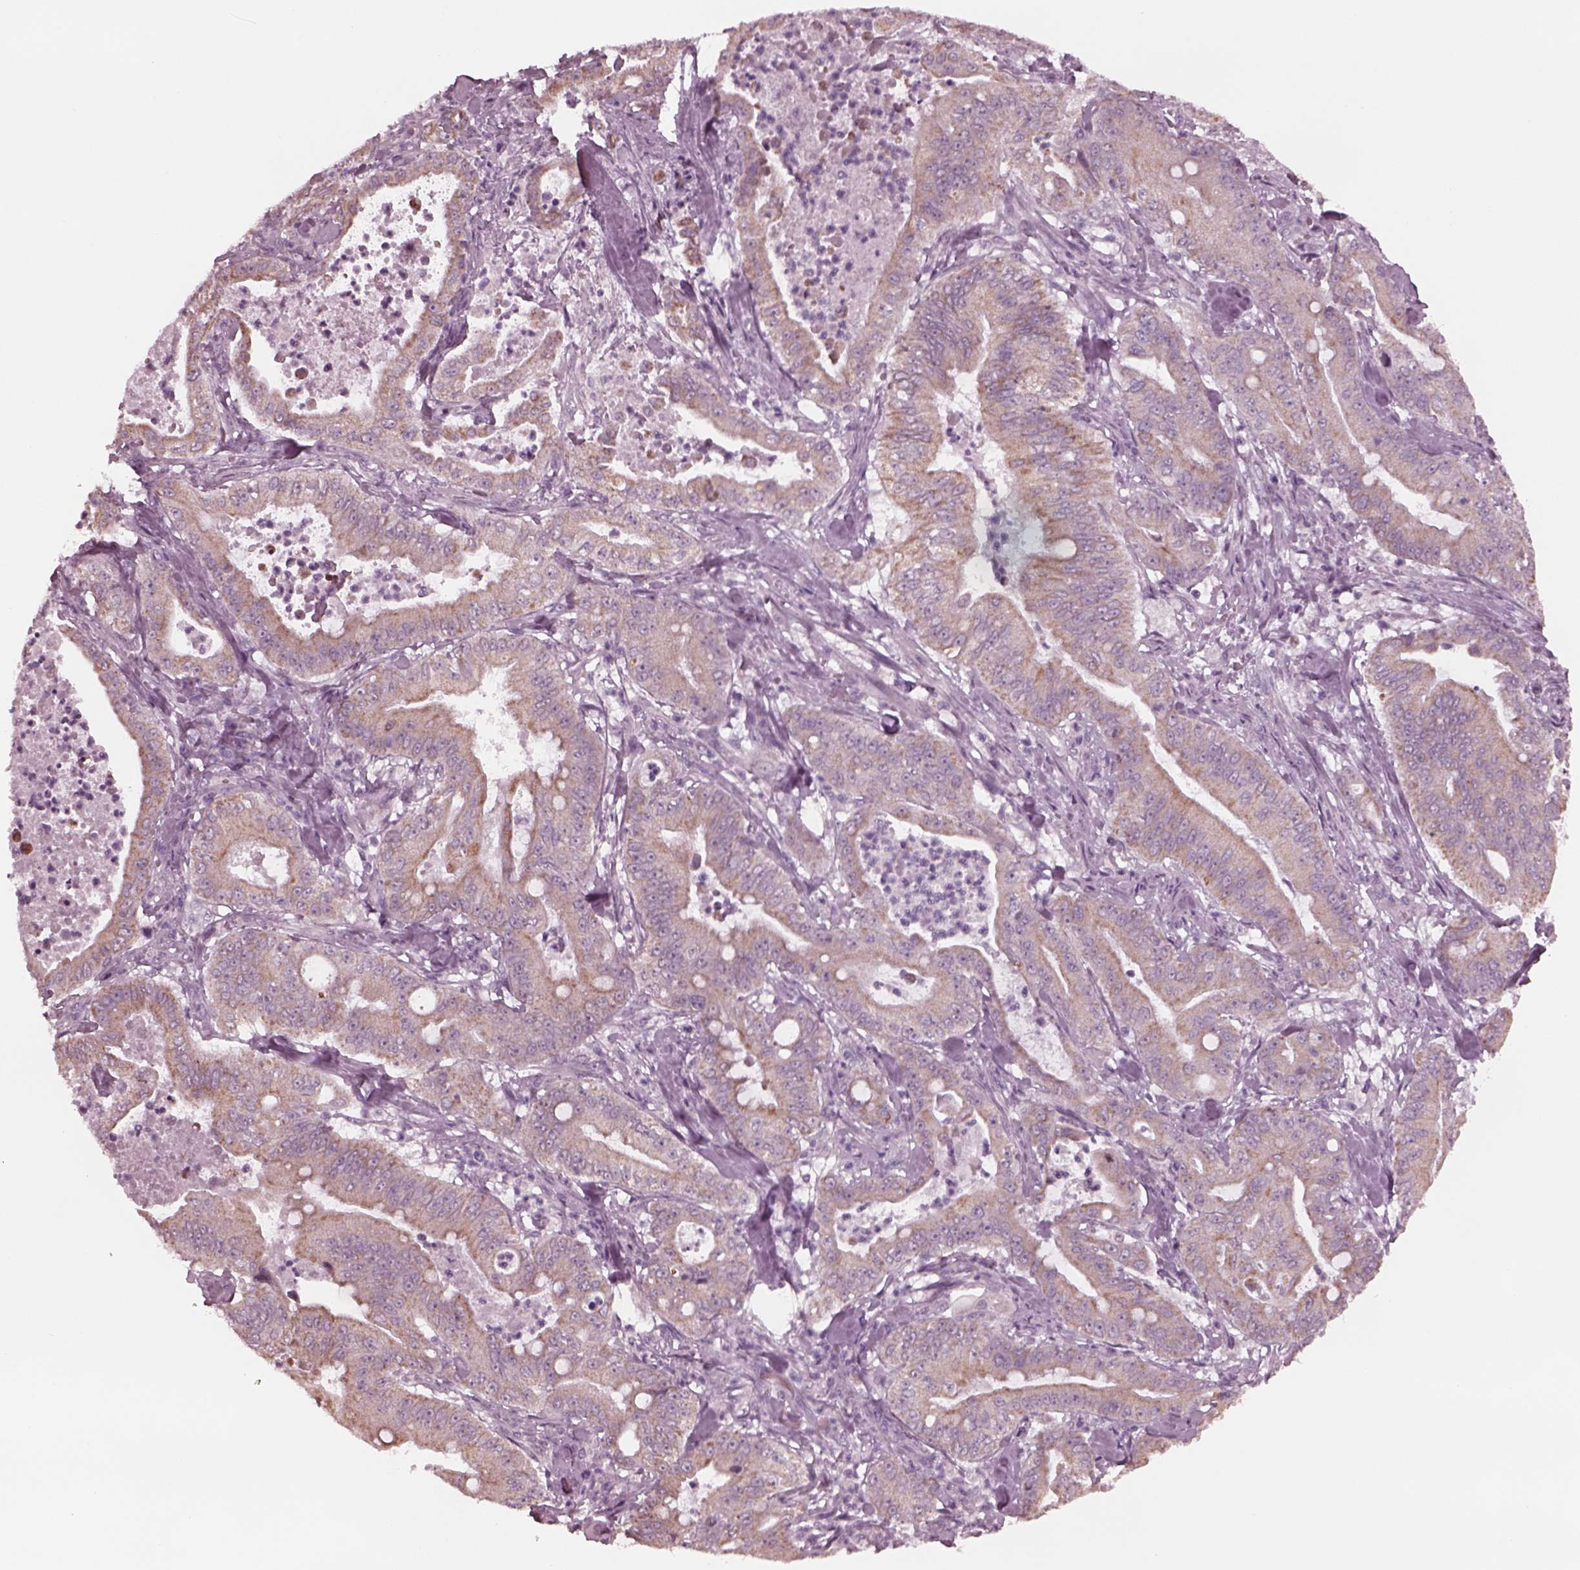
{"staining": {"intensity": "weak", "quantity": "25%-75%", "location": "cytoplasmic/membranous"}, "tissue": "pancreatic cancer", "cell_type": "Tumor cells", "image_type": "cancer", "snomed": [{"axis": "morphology", "description": "Adenocarcinoma, NOS"}, {"axis": "topography", "description": "Pancreas"}], "caption": "High-magnification brightfield microscopy of pancreatic cancer stained with DAB (3,3'-diaminobenzidine) (brown) and counterstained with hematoxylin (blue). tumor cells exhibit weak cytoplasmic/membranous positivity is seen in approximately25%-75% of cells. (IHC, brightfield microscopy, high magnification).", "gene": "CELSR3", "patient": {"sex": "male", "age": 71}}